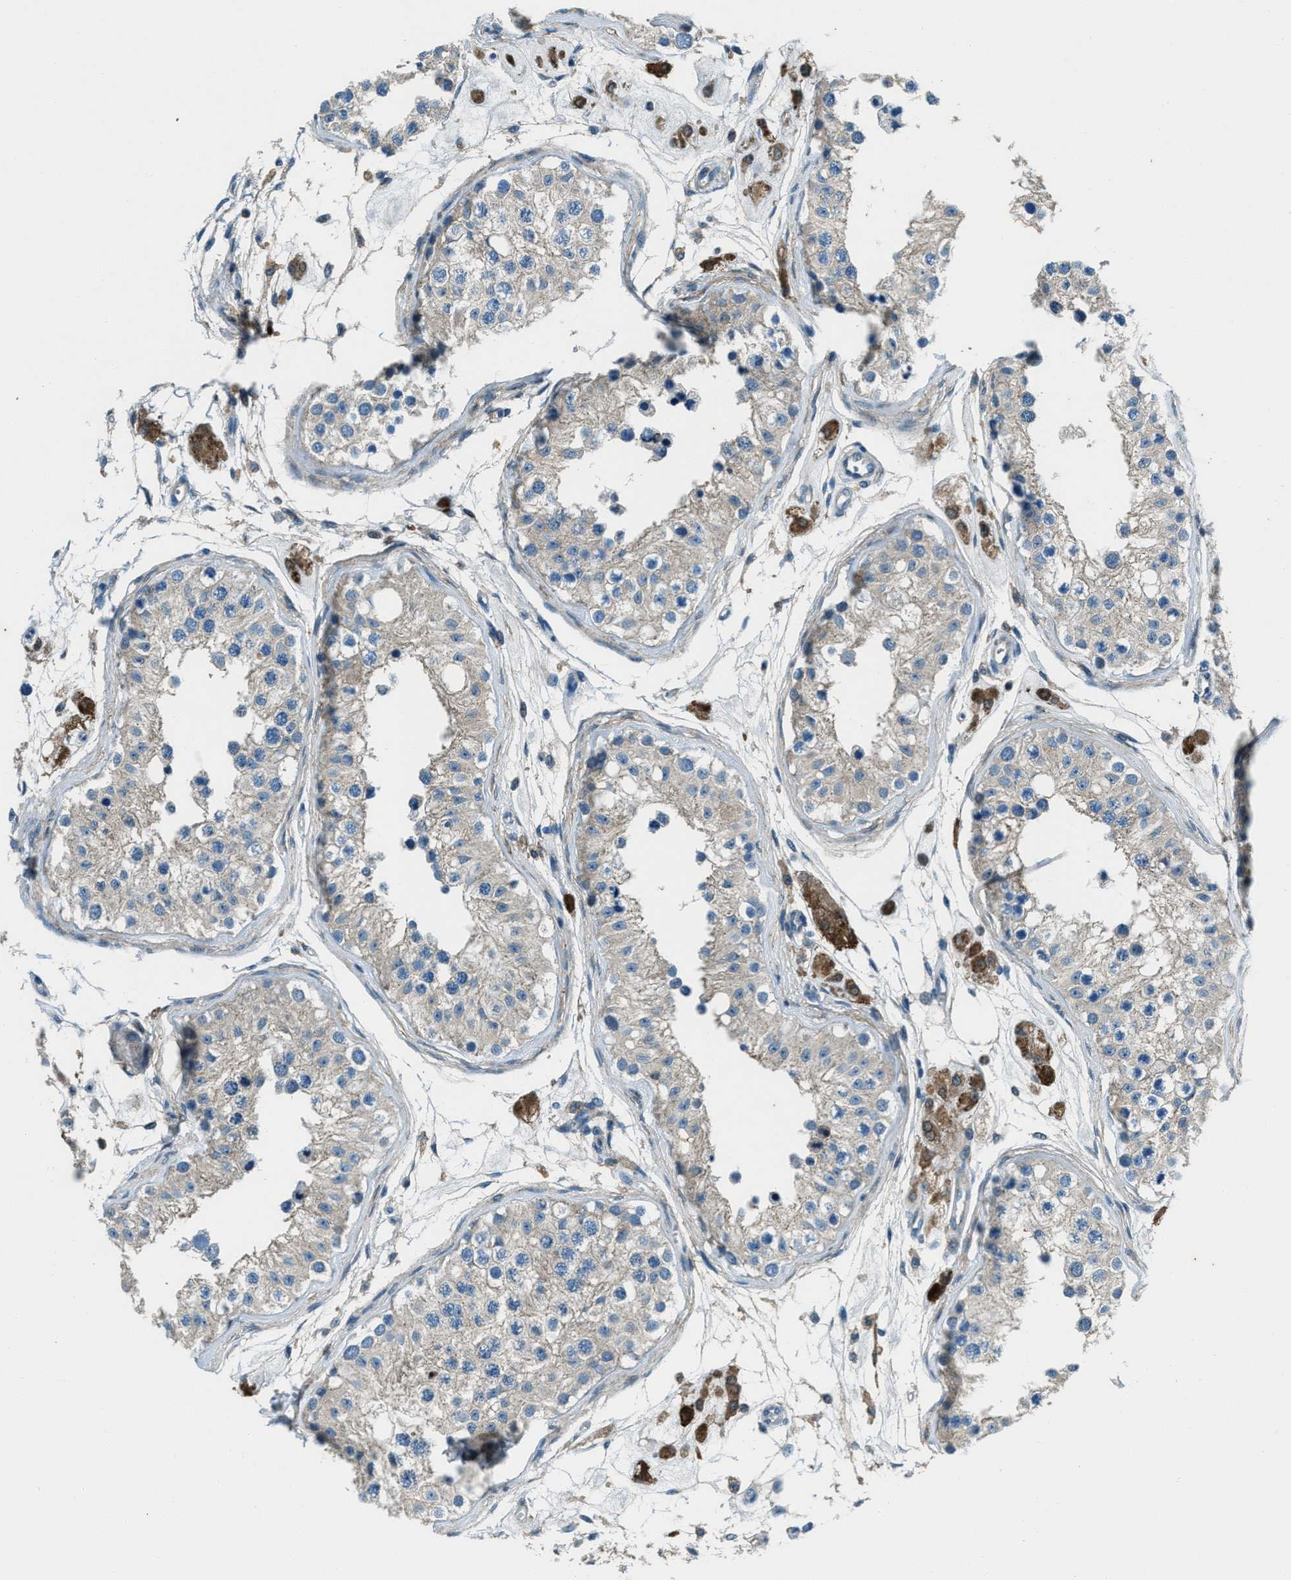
{"staining": {"intensity": "weak", "quantity": "25%-75%", "location": "cytoplasmic/membranous"}, "tissue": "testis", "cell_type": "Cells in seminiferous ducts", "image_type": "normal", "snomed": [{"axis": "morphology", "description": "Normal tissue, NOS"}, {"axis": "morphology", "description": "Adenocarcinoma, metastatic, NOS"}, {"axis": "topography", "description": "Testis"}], "caption": "Cells in seminiferous ducts show low levels of weak cytoplasmic/membranous staining in approximately 25%-75% of cells in normal testis.", "gene": "SVIL", "patient": {"sex": "male", "age": 26}}